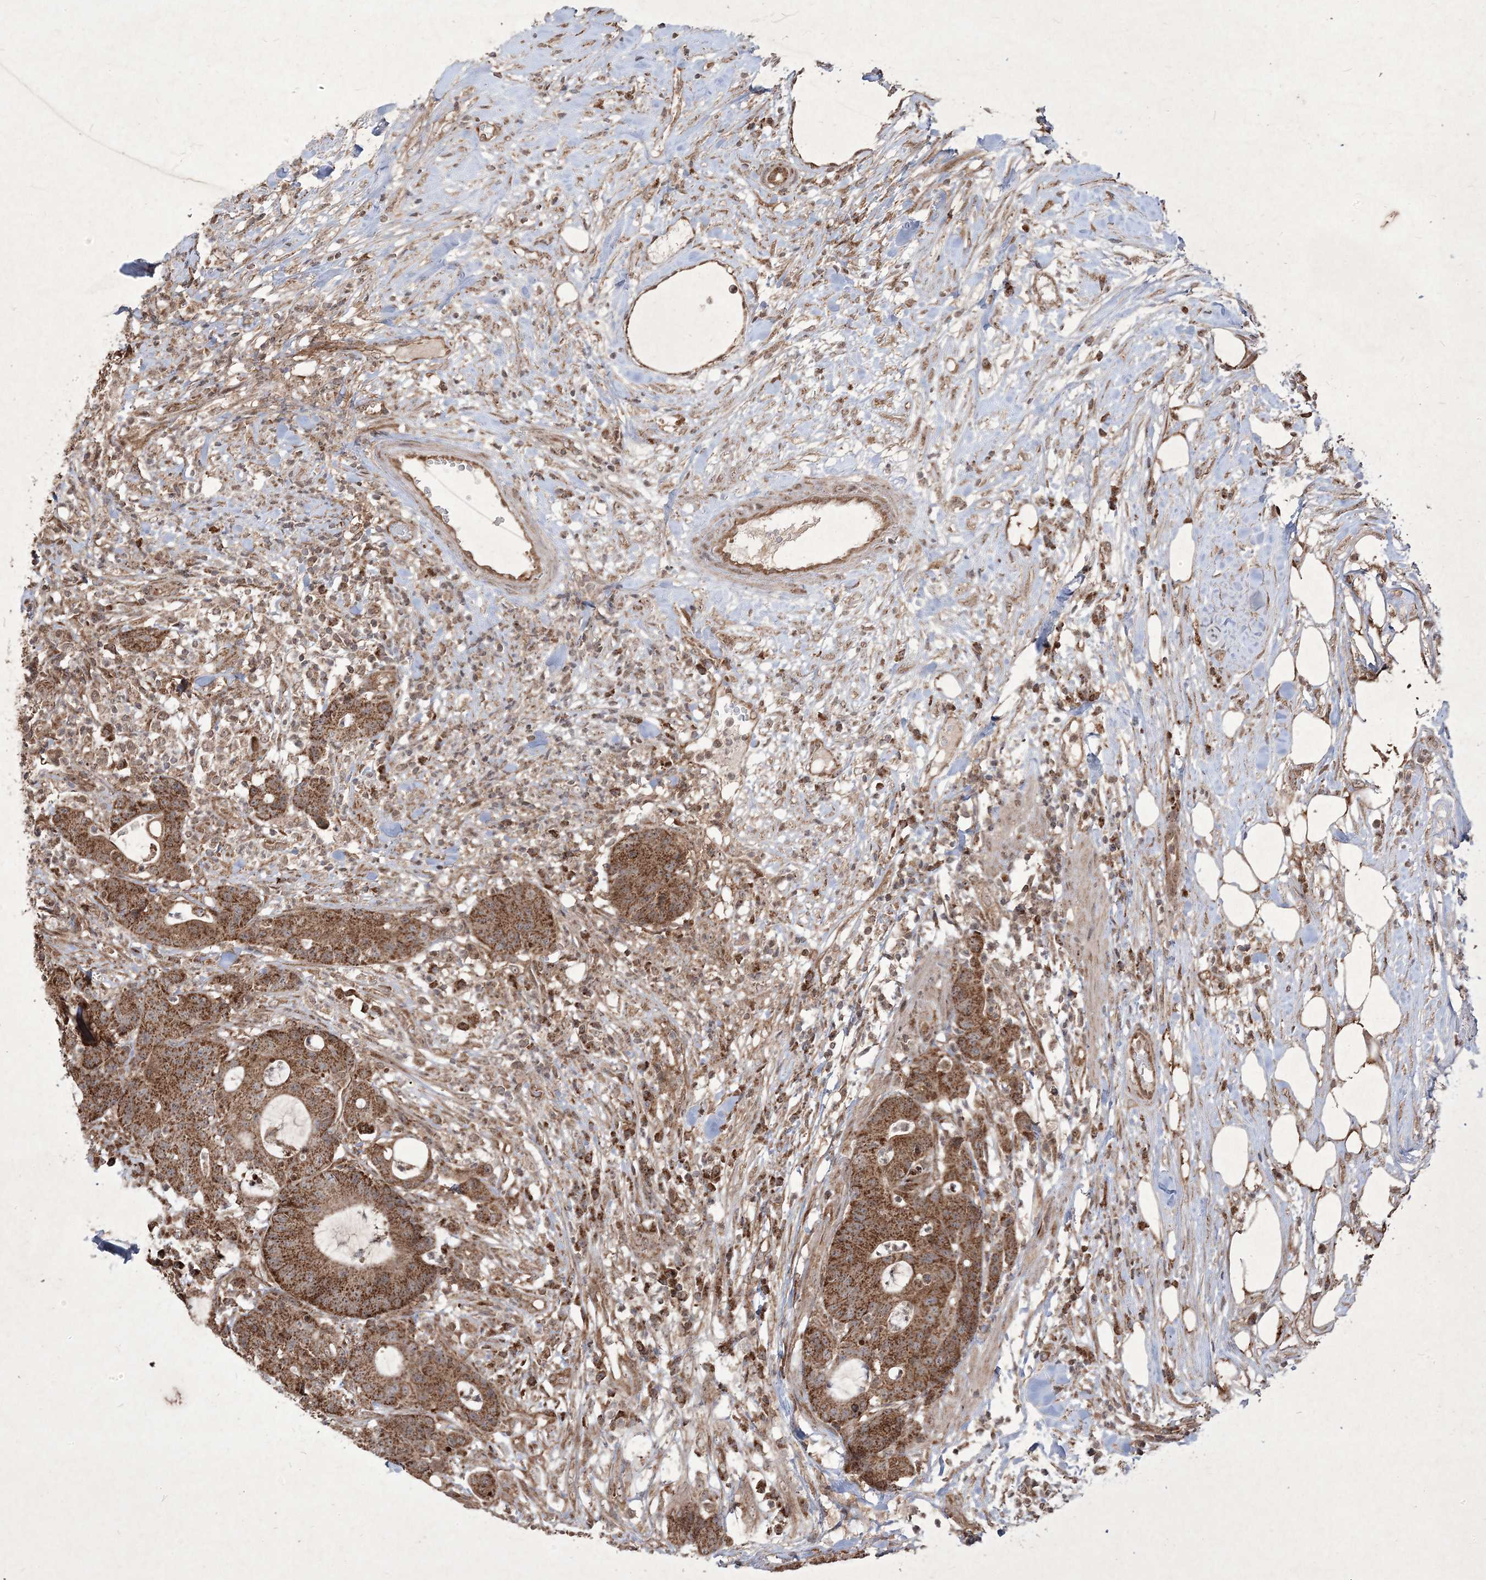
{"staining": {"intensity": "moderate", "quantity": ">75%", "location": "cytoplasmic/membranous"}, "tissue": "colorectal cancer", "cell_type": "Tumor cells", "image_type": "cancer", "snomed": [{"axis": "morphology", "description": "Adenocarcinoma, NOS"}, {"axis": "topography", "description": "Colon"}], "caption": "Protein staining of adenocarcinoma (colorectal) tissue shows moderate cytoplasmic/membranous positivity in about >75% of tumor cells.", "gene": "PLEKHM2", "patient": {"sex": "female", "age": 84}}